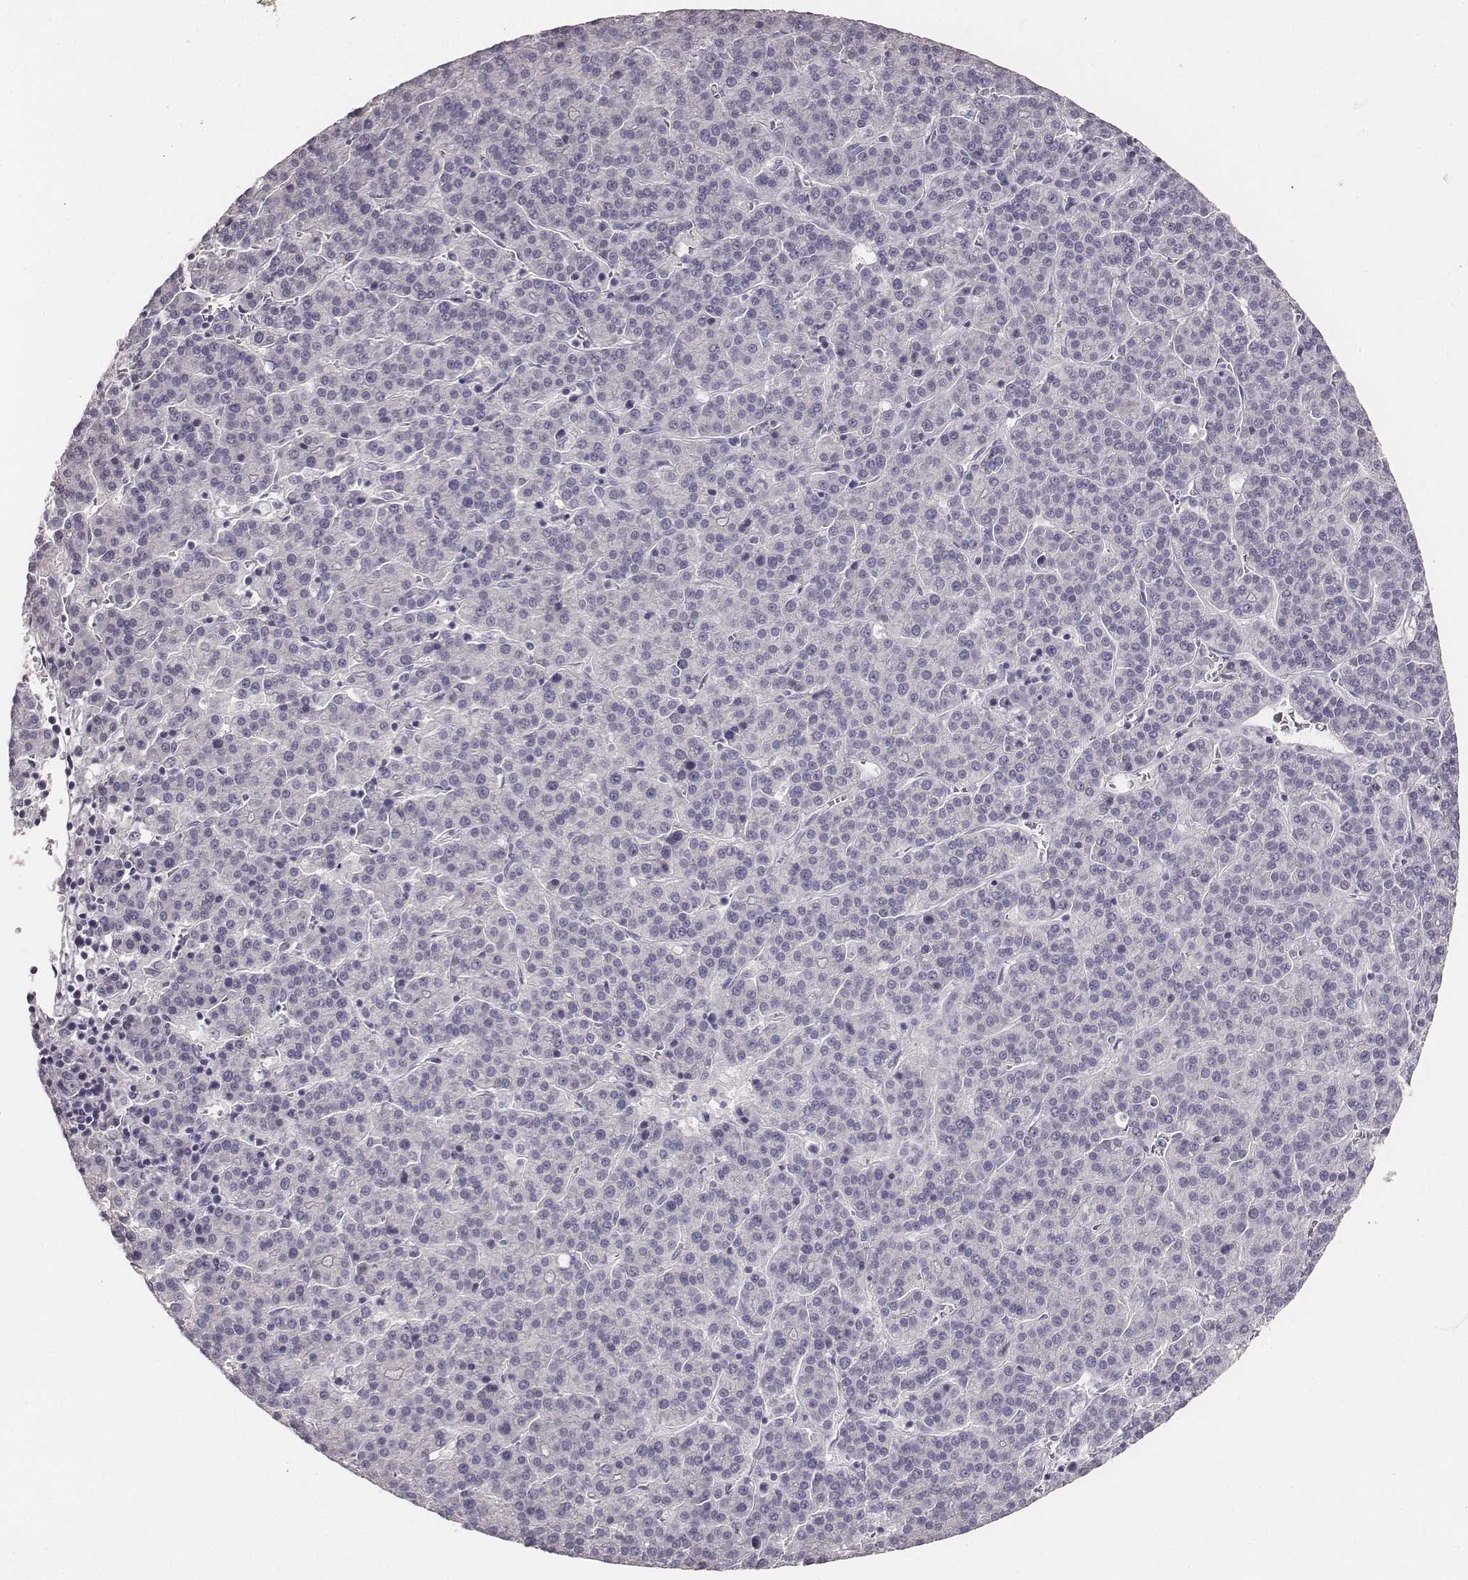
{"staining": {"intensity": "negative", "quantity": "none", "location": "none"}, "tissue": "liver cancer", "cell_type": "Tumor cells", "image_type": "cancer", "snomed": [{"axis": "morphology", "description": "Carcinoma, Hepatocellular, NOS"}, {"axis": "topography", "description": "Liver"}], "caption": "DAB immunohistochemical staining of hepatocellular carcinoma (liver) shows no significant positivity in tumor cells.", "gene": "MYH6", "patient": {"sex": "female", "age": 58}}